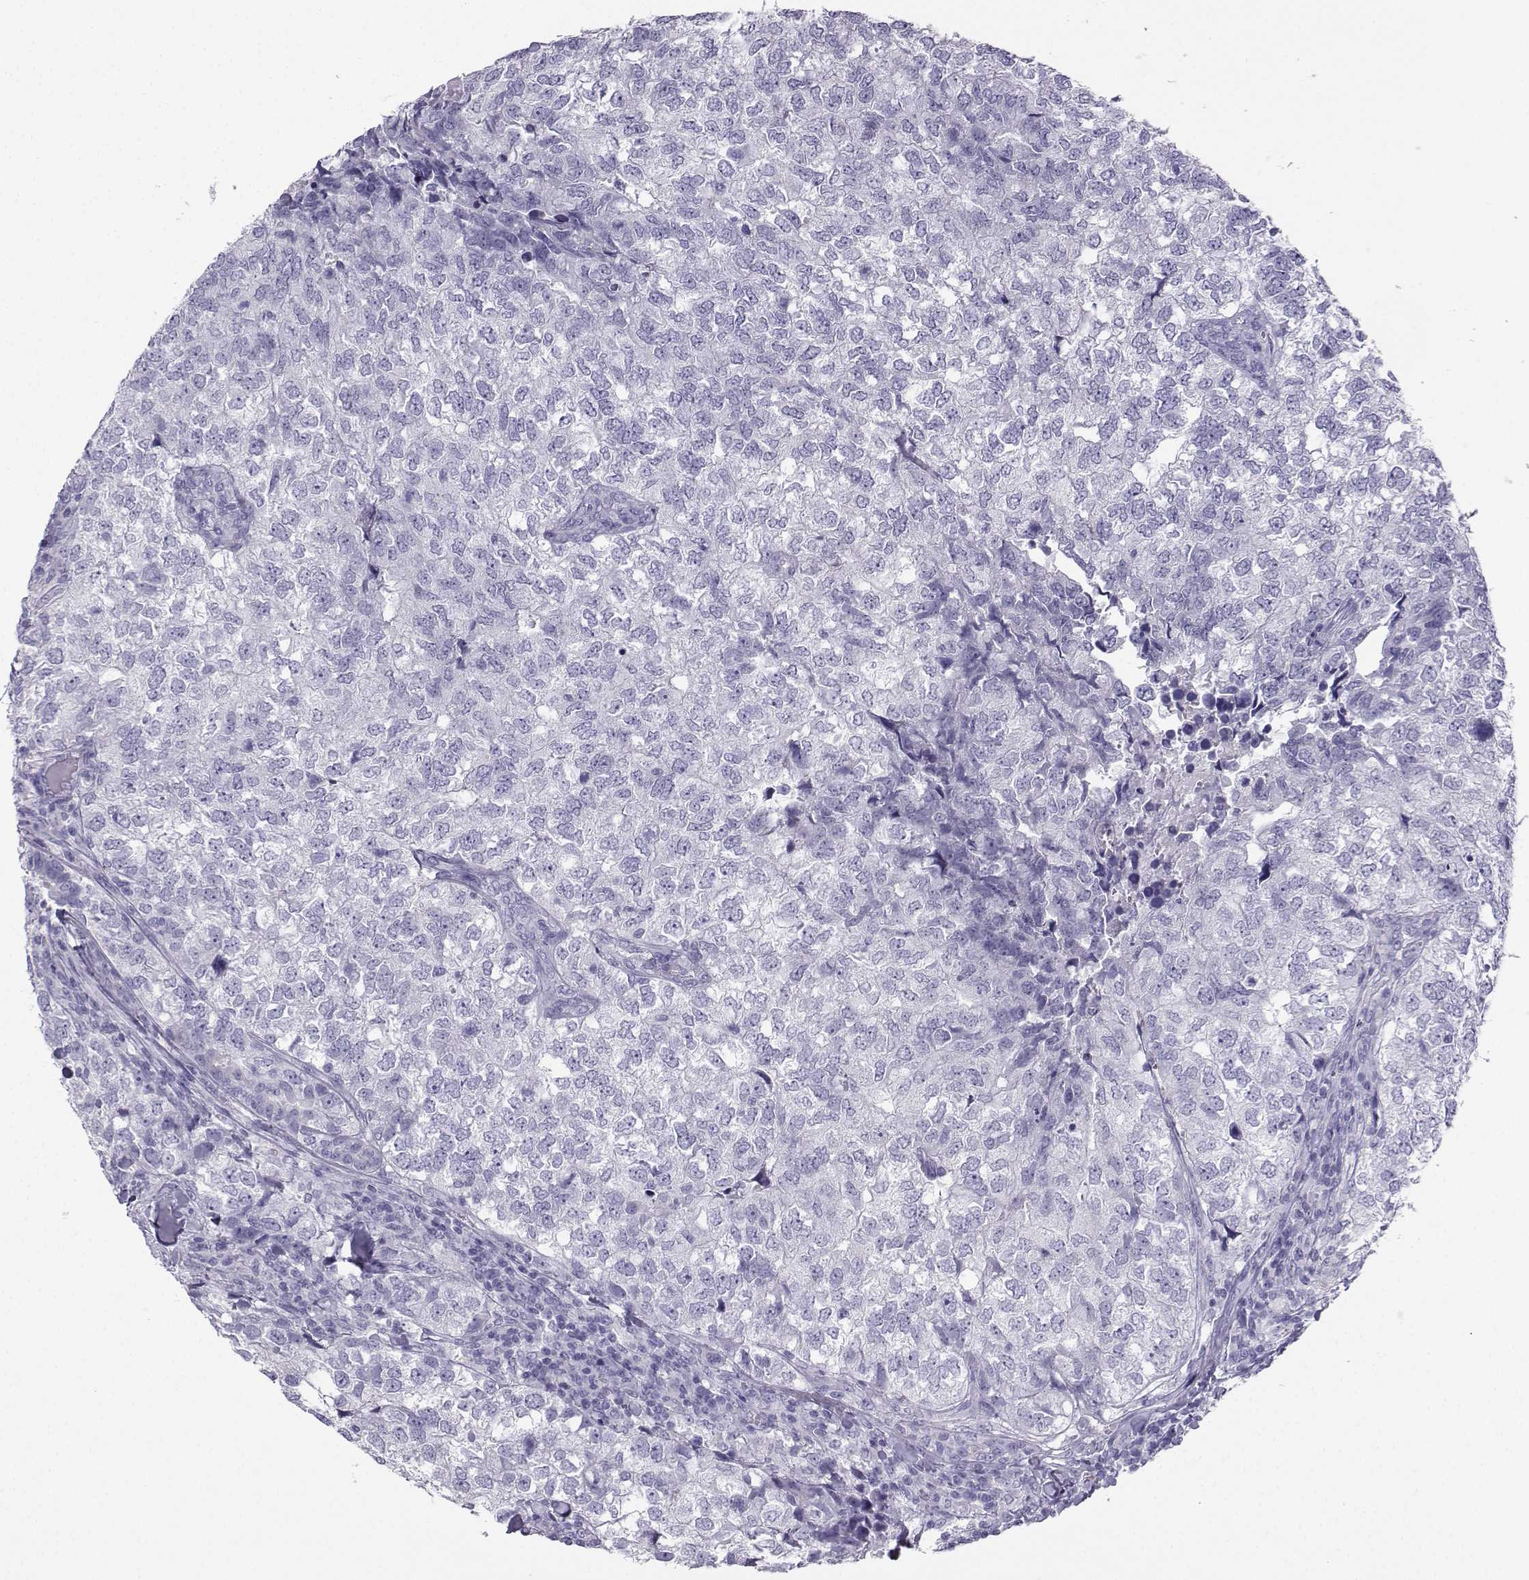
{"staining": {"intensity": "negative", "quantity": "none", "location": "none"}, "tissue": "breast cancer", "cell_type": "Tumor cells", "image_type": "cancer", "snomed": [{"axis": "morphology", "description": "Duct carcinoma"}, {"axis": "topography", "description": "Breast"}], "caption": "The photomicrograph shows no staining of tumor cells in breast cancer.", "gene": "NEFL", "patient": {"sex": "female", "age": 30}}